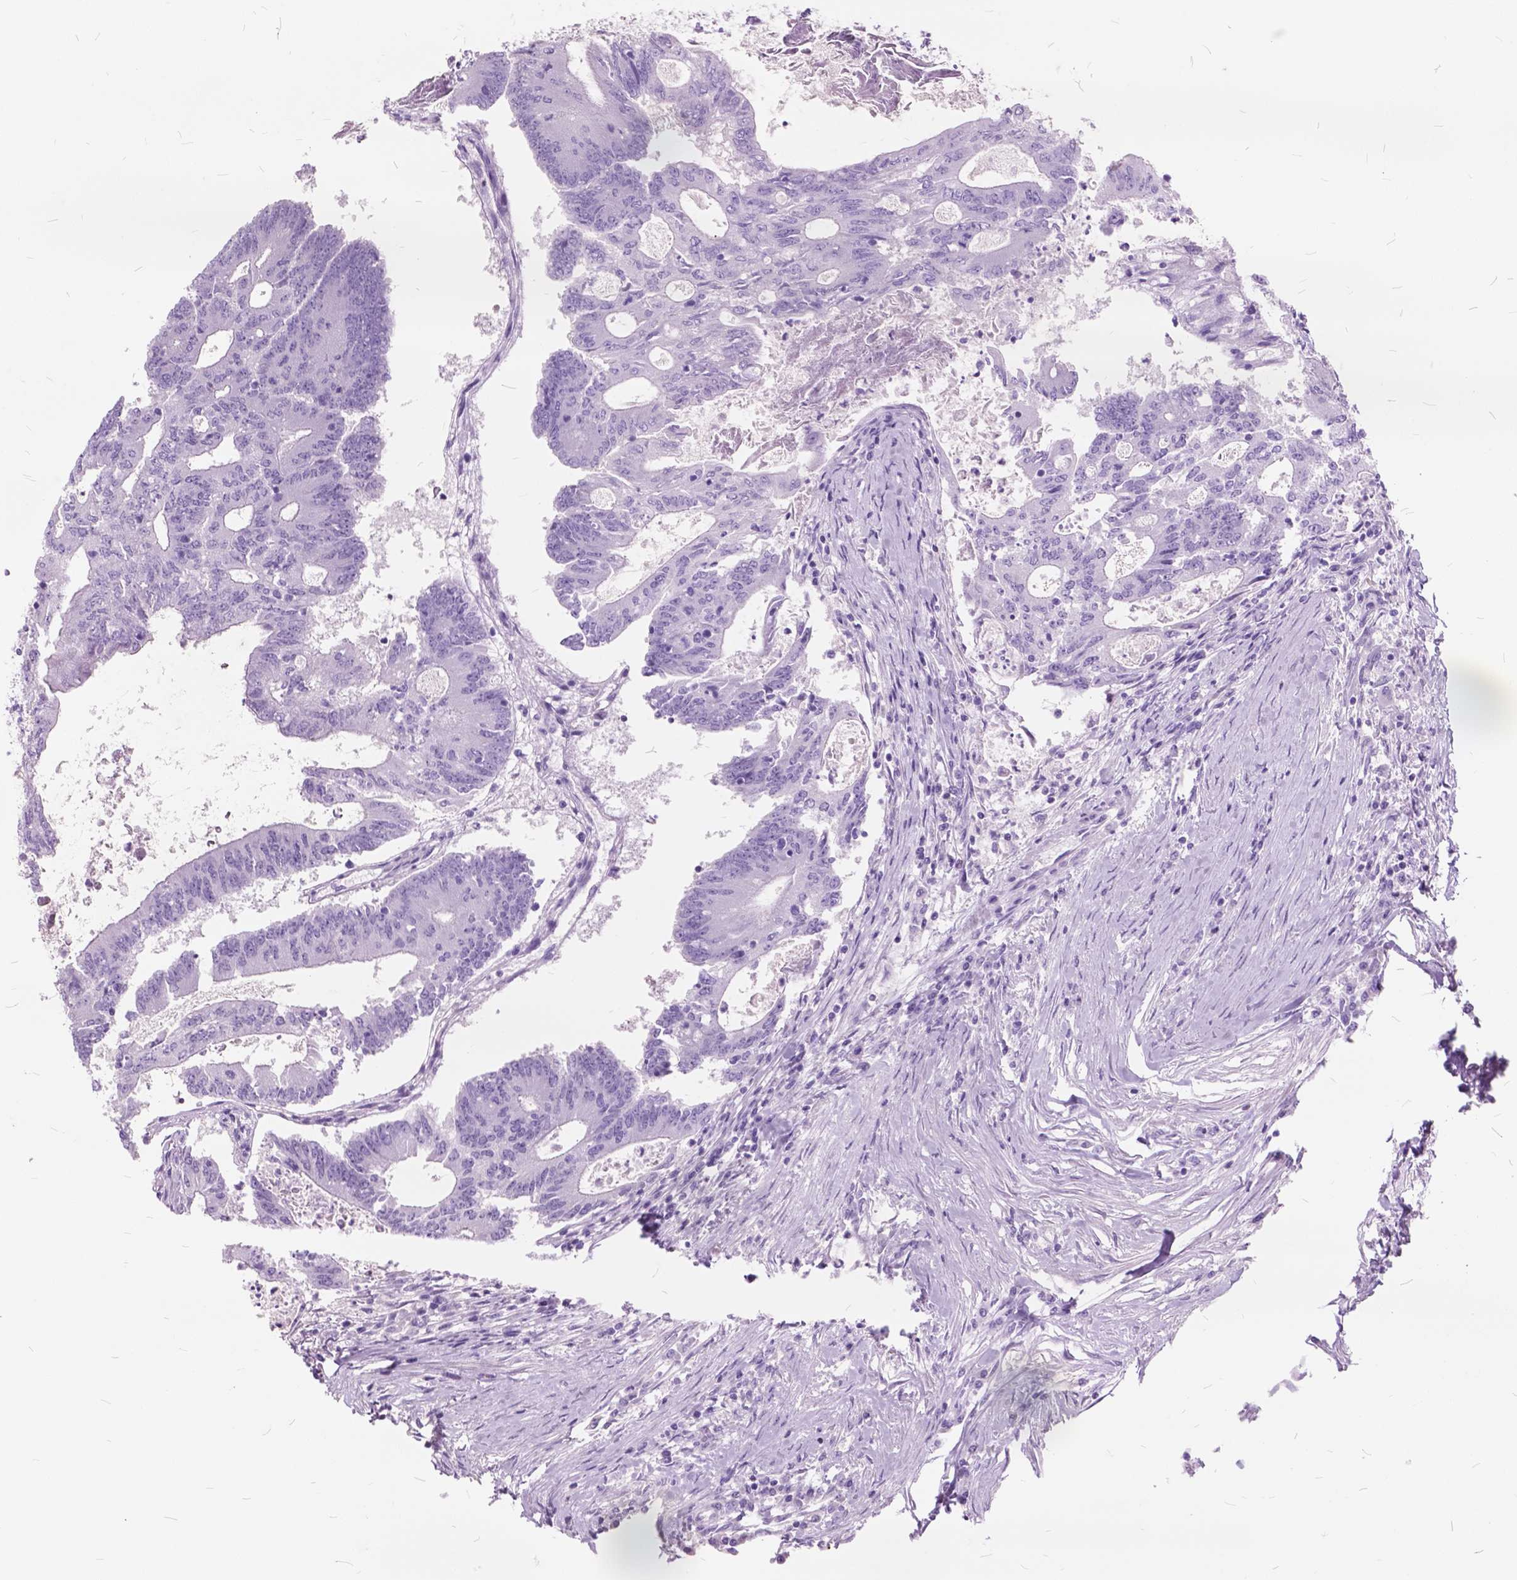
{"staining": {"intensity": "negative", "quantity": "none", "location": "none"}, "tissue": "colorectal cancer", "cell_type": "Tumor cells", "image_type": "cancer", "snomed": [{"axis": "morphology", "description": "Adenocarcinoma, NOS"}, {"axis": "topography", "description": "Colon"}], "caption": "IHC histopathology image of neoplastic tissue: human adenocarcinoma (colorectal) stained with DAB reveals no significant protein staining in tumor cells. Brightfield microscopy of immunohistochemistry stained with DAB (3,3'-diaminobenzidine) (brown) and hematoxylin (blue), captured at high magnification.", "gene": "GDF9", "patient": {"sex": "female", "age": 70}}